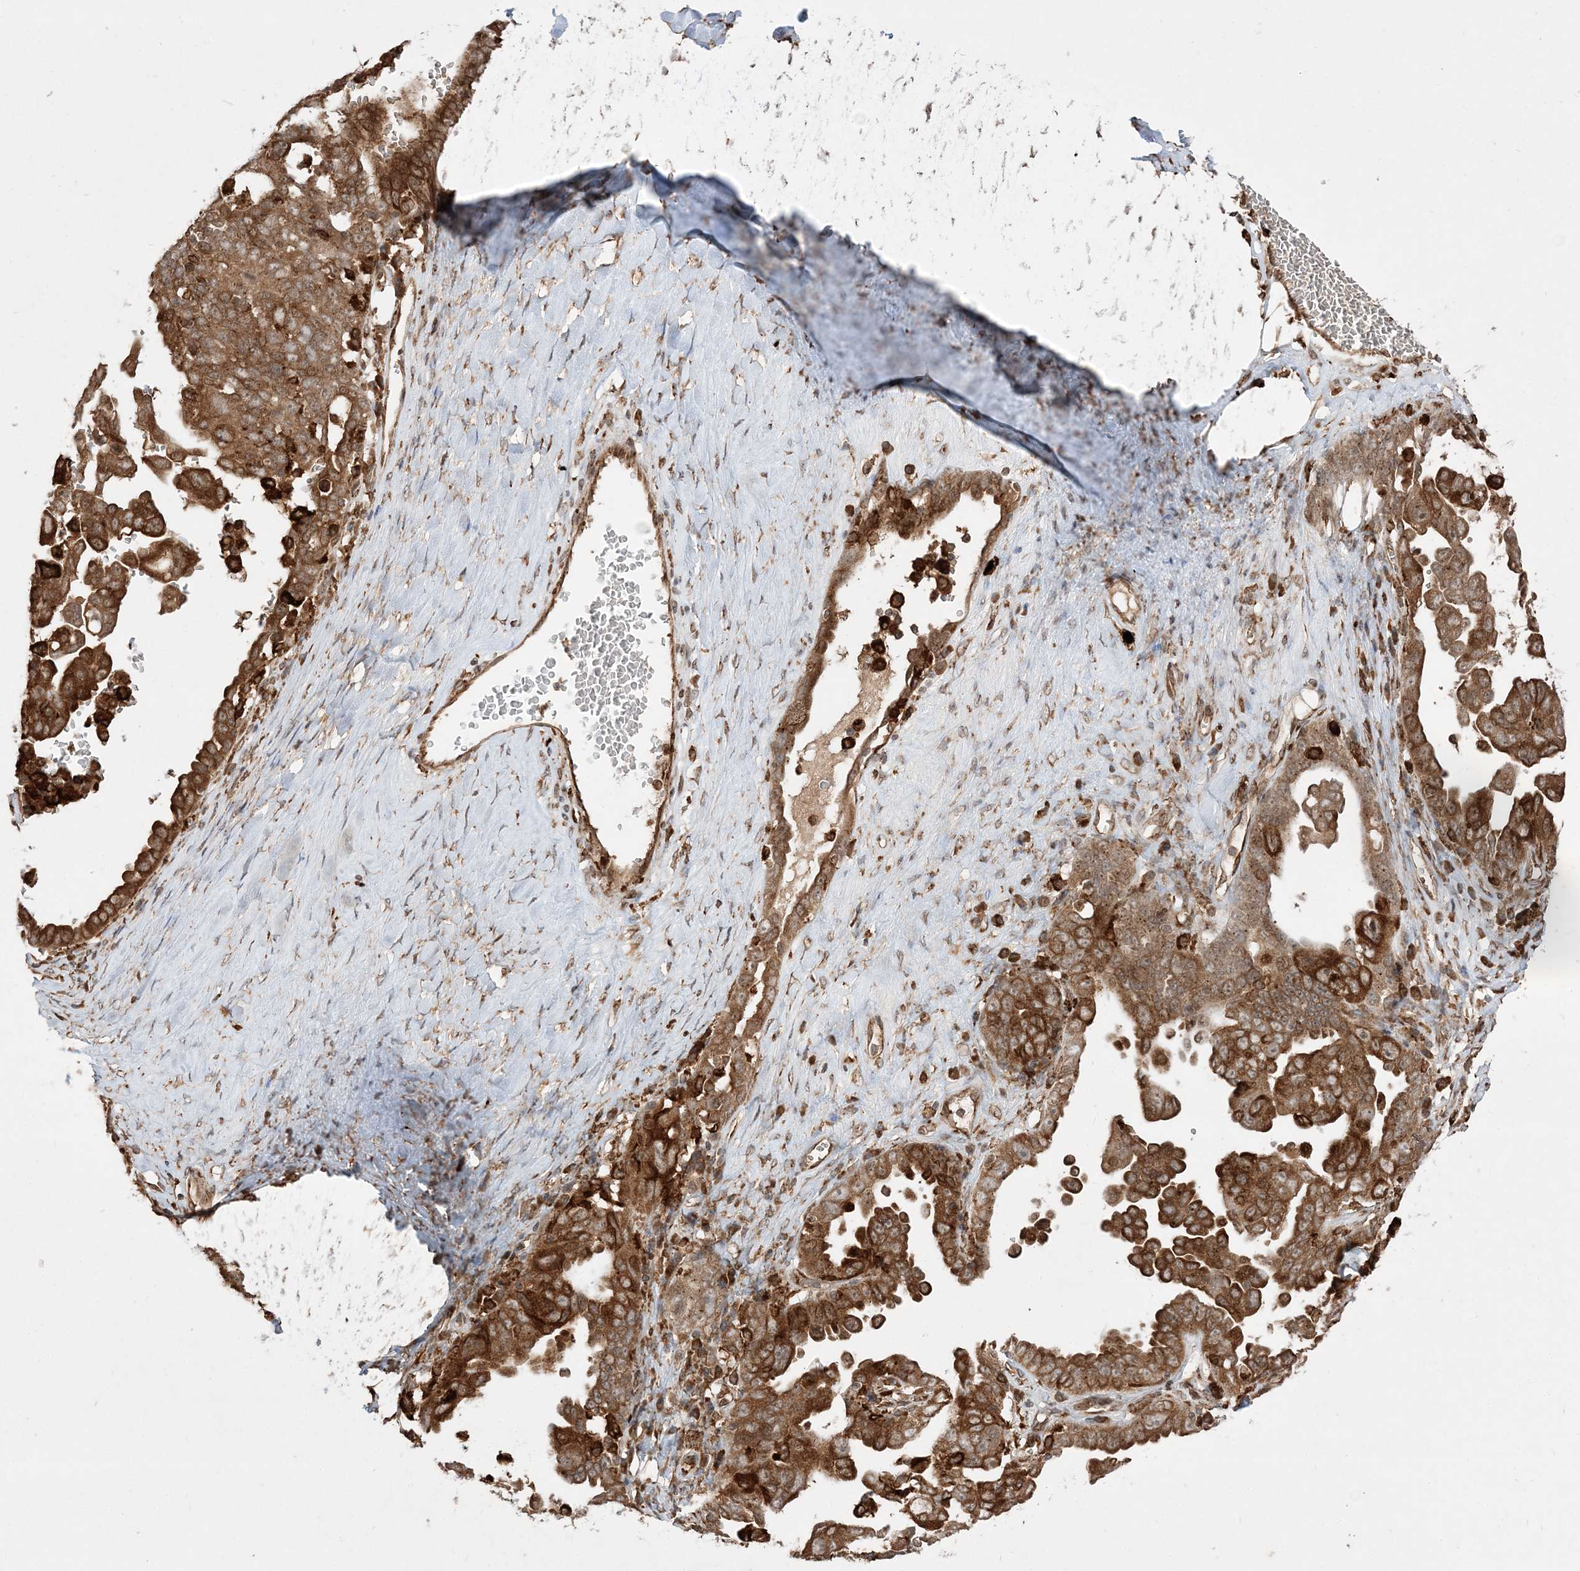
{"staining": {"intensity": "strong", "quantity": ">75%", "location": "cytoplasmic/membranous,nuclear"}, "tissue": "ovarian cancer", "cell_type": "Tumor cells", "image_type": "cancer", "snomed": [{"axis": "morphology", "description": "Carcinoma, endometroid"}, {"axis": "topography", "description": "Ovary"}], "caption": "The micrograph exhibits staining of ovarian cancer, revealing strong cytoplasmic/membranous and nuclear protein expression (brown color) within tumor cells.", "gene": "EPC2", "patient": {"sex": "female", "age": 62}}